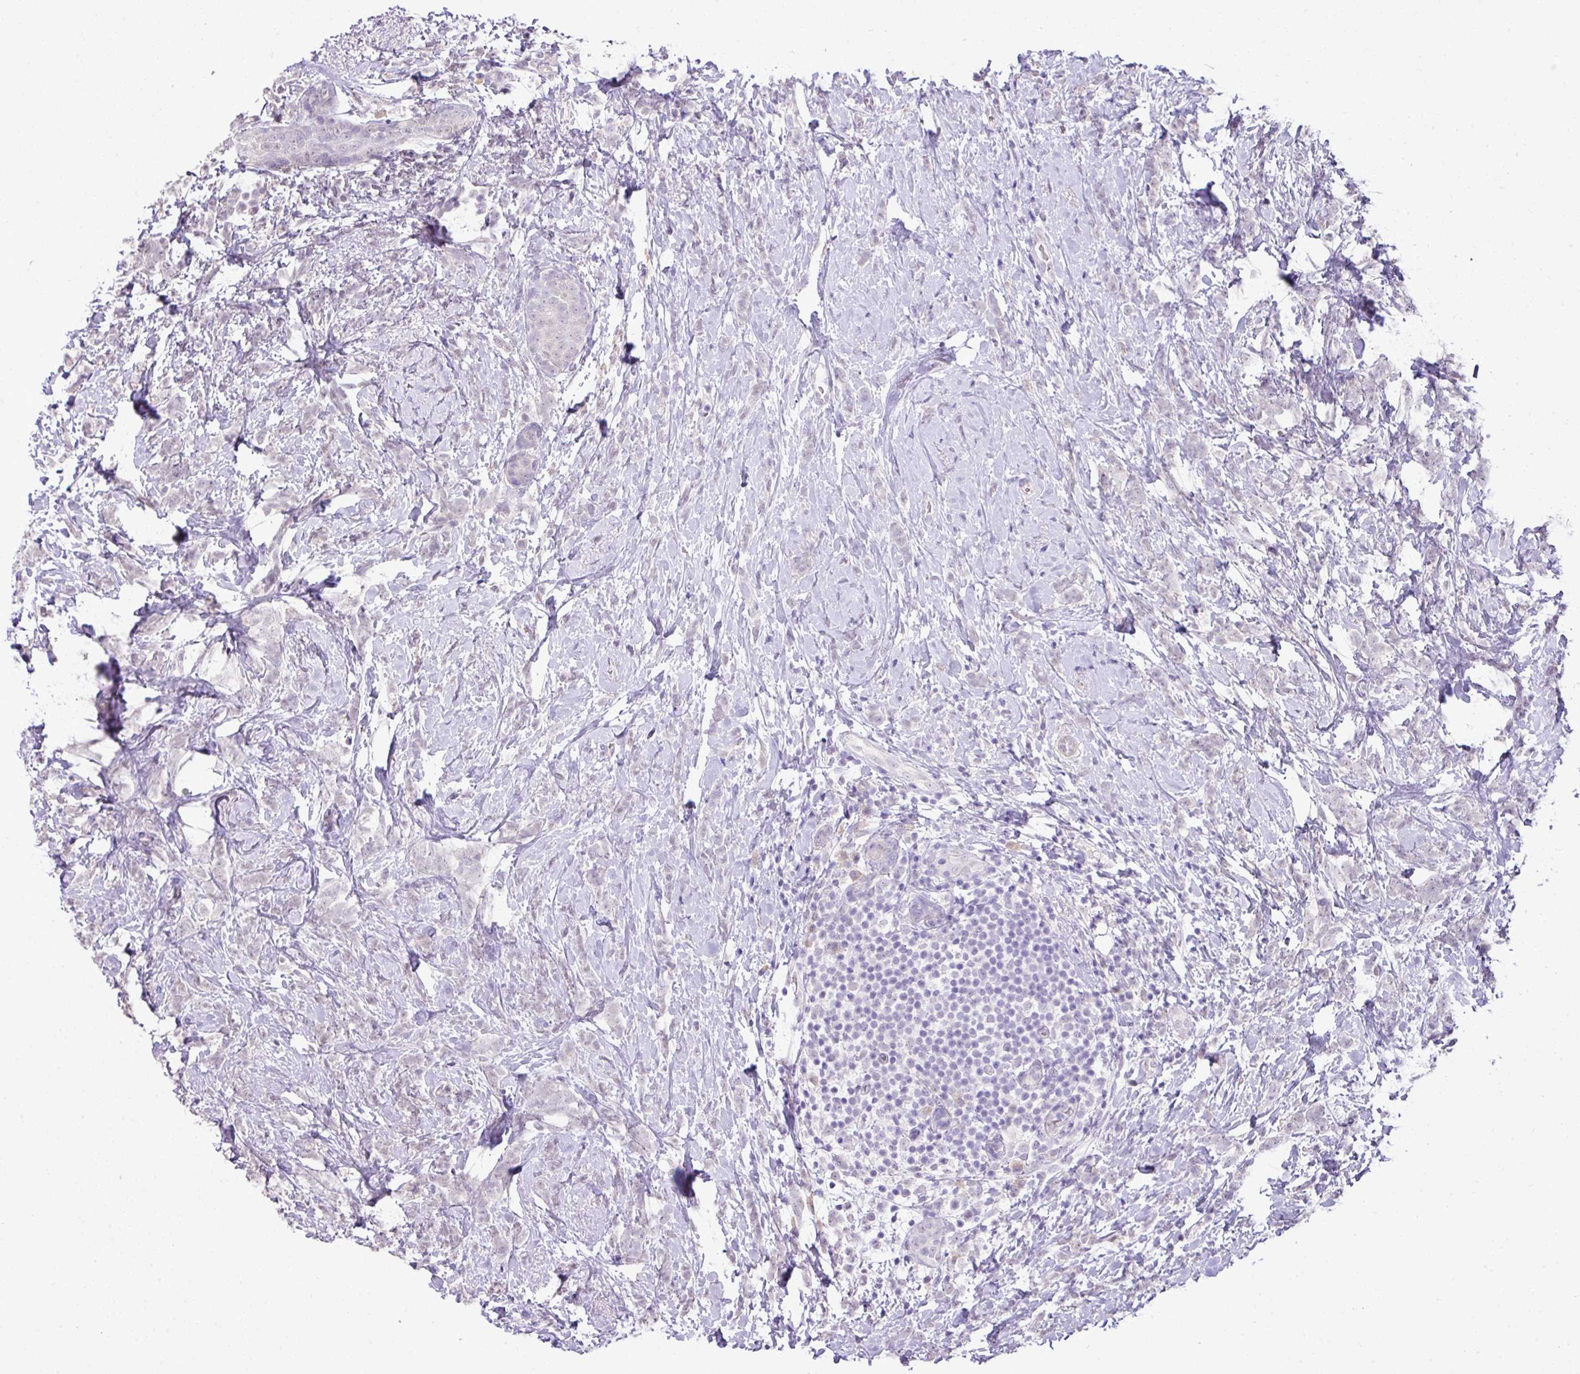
{"staining": {"intensity": "negative", "quantity": "none", "location": "none"}, "tissue": "breast cancer", "cell_type": "Tumor cells", "image_type": "cancer", "snomed": [{"axis": "morphology", "description": "Lobular carcinoma"}, {"axis": "topography", "description": "Breast"}], "caption": "Tumor cells are negative for brown protein staining in breast cancer. (DAB immunohistochemistry with hematoxylin counter stain).", "gene": "DIP2A", "patient": {"sex": "female", "age": 58}}